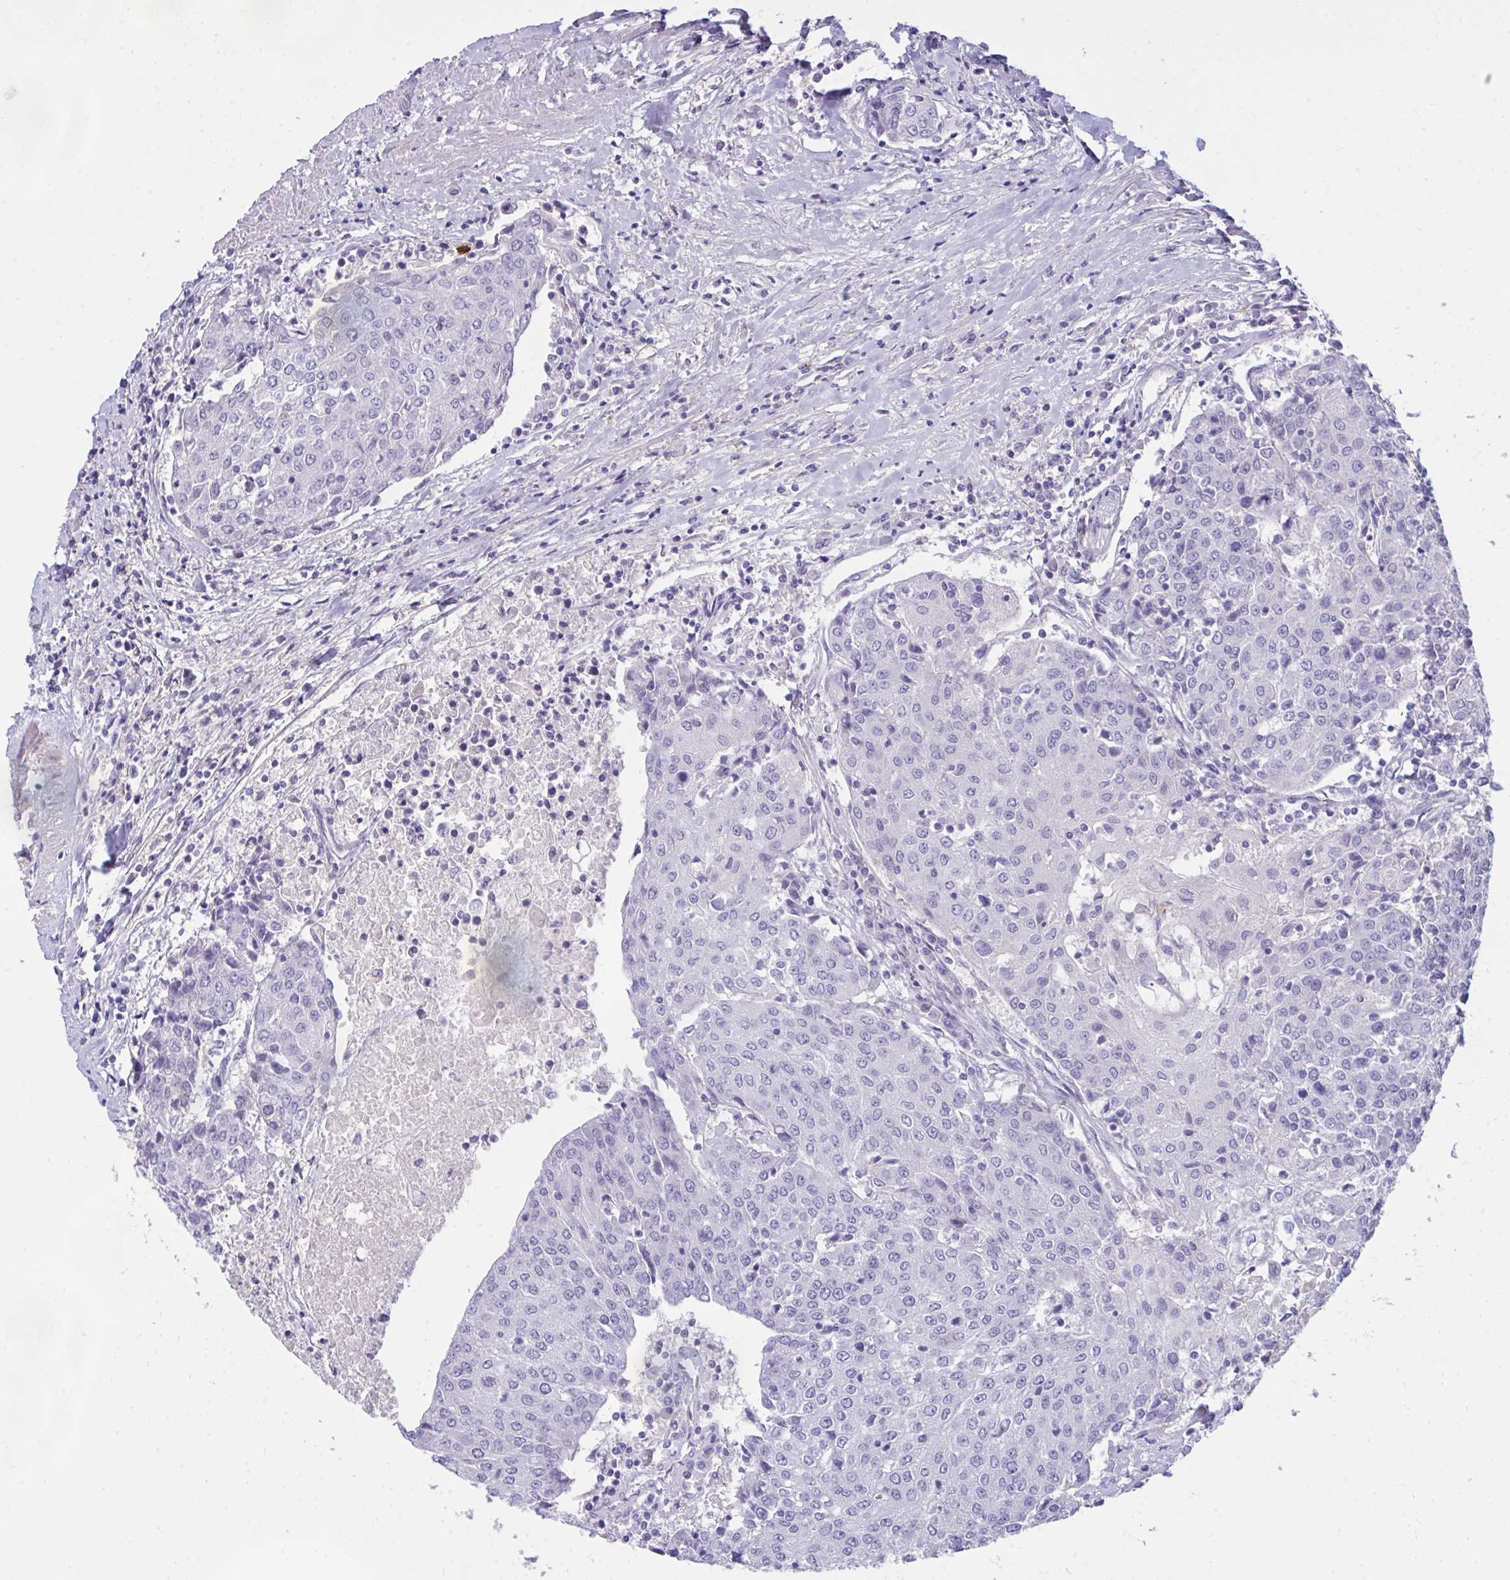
{"staining": {"intensity": "negative", "quantity": "none", "location": "none"}, "tissue": "urothelial cancer", "cell_type": "Tumor cells", "image_type": "cancer", "snomed": [{"axis": "morphology", "description": "Urothelial carcinoma, High grade"}, {"axis": "topography", "description": "Urinary bladder"}], "caption": "High magnification brightfield microscopy of high-grade urothelial carcinoma stained with DAB (brown) and counterstained with hematoxylin (blue): tumor cells show no significant positivity.", "gene": "PIGZ", "patient": {"sex": "female", "age": 85}}